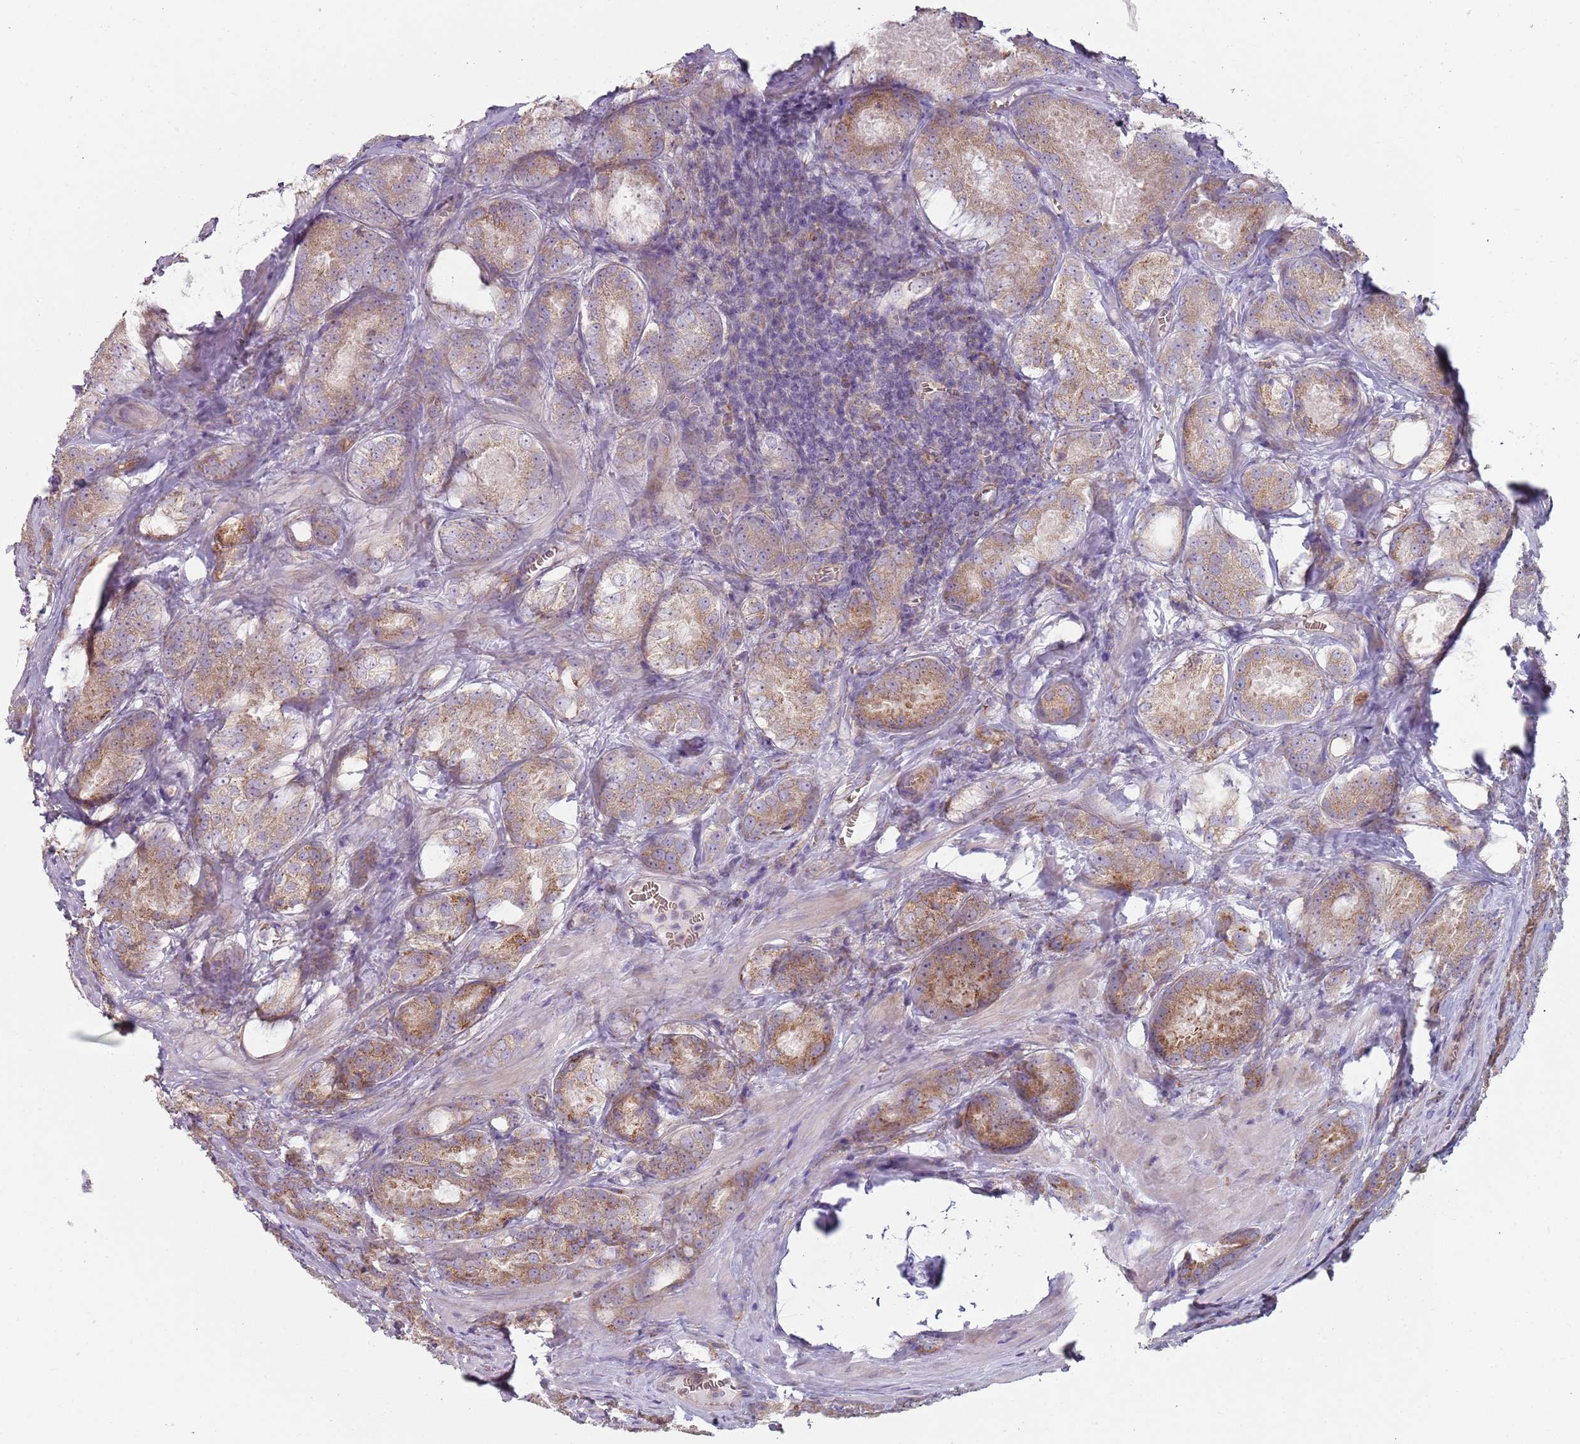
{"staining": {"intensity": "moderate", "quantity": "25%-75%", "location": "cytoplasmic/membranous"}, "tissue": "prostate cancer", "cell_type": "Tumor cells", "image_type": "cancer", "snomed": [{"axis": "morphology", "description": "Adenocarcinoma, Low grade"}, {"axis": "topography", "description": "Prostate"}], "caption": "Tumor cells exhibit medium levels of moderate cytoplasmic/membranous expression in approximately 25%-75% of cells in human adenocarcinoma (low-grade) (prostate). (Stains: DAB (3,3'-diaminobenzidine) in brown, nuclei in blue, Microscopy: brightfield microscopy at high magnification).", "gene": "SPATA2", "patient": {"sex": "male", "age": 68}}